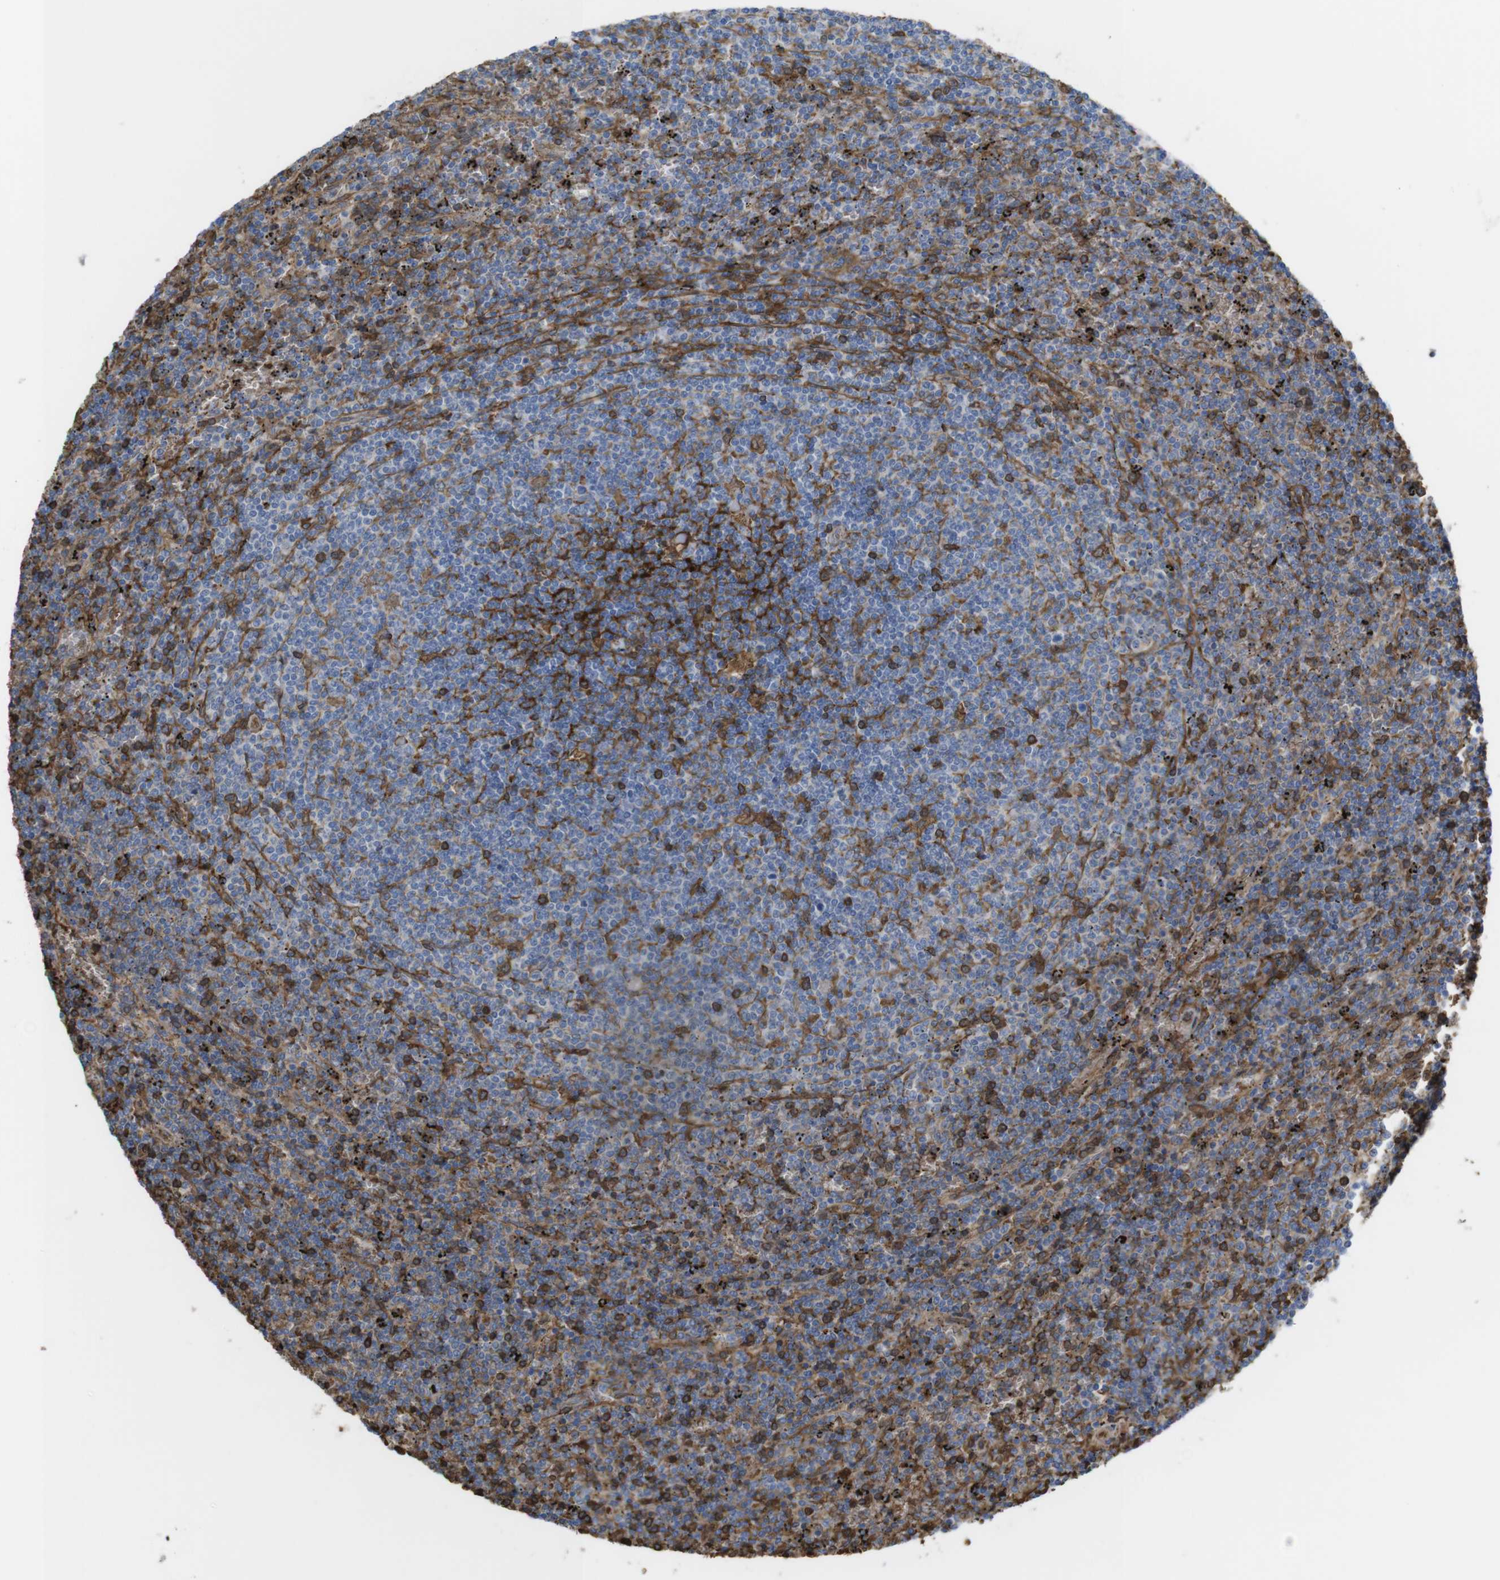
{"staining": {"intensity": "moderate", "quantity": "25%-75%", "location": "cytoplasmic/membranous"}, "tissue": "lymphoma", "cell_type": "Tumor cells", "image_type": "cancer", "snomed": [{"axis": "morphology", "description": "Malignant lymphoma, non-Hodgkin's type, Low grade"}, {"axis": "topography", "description": "Spleen"}], "caption": "This is an image of immunohistochemistry staining of low-grade malignant lymphoma, non-Hodgkin's type, which shows moderate positivity in the cytoplasmic/membranous of tumor cells.", "gene": "CYBRD1", "patient": {"sex": "female", "age": 50}}